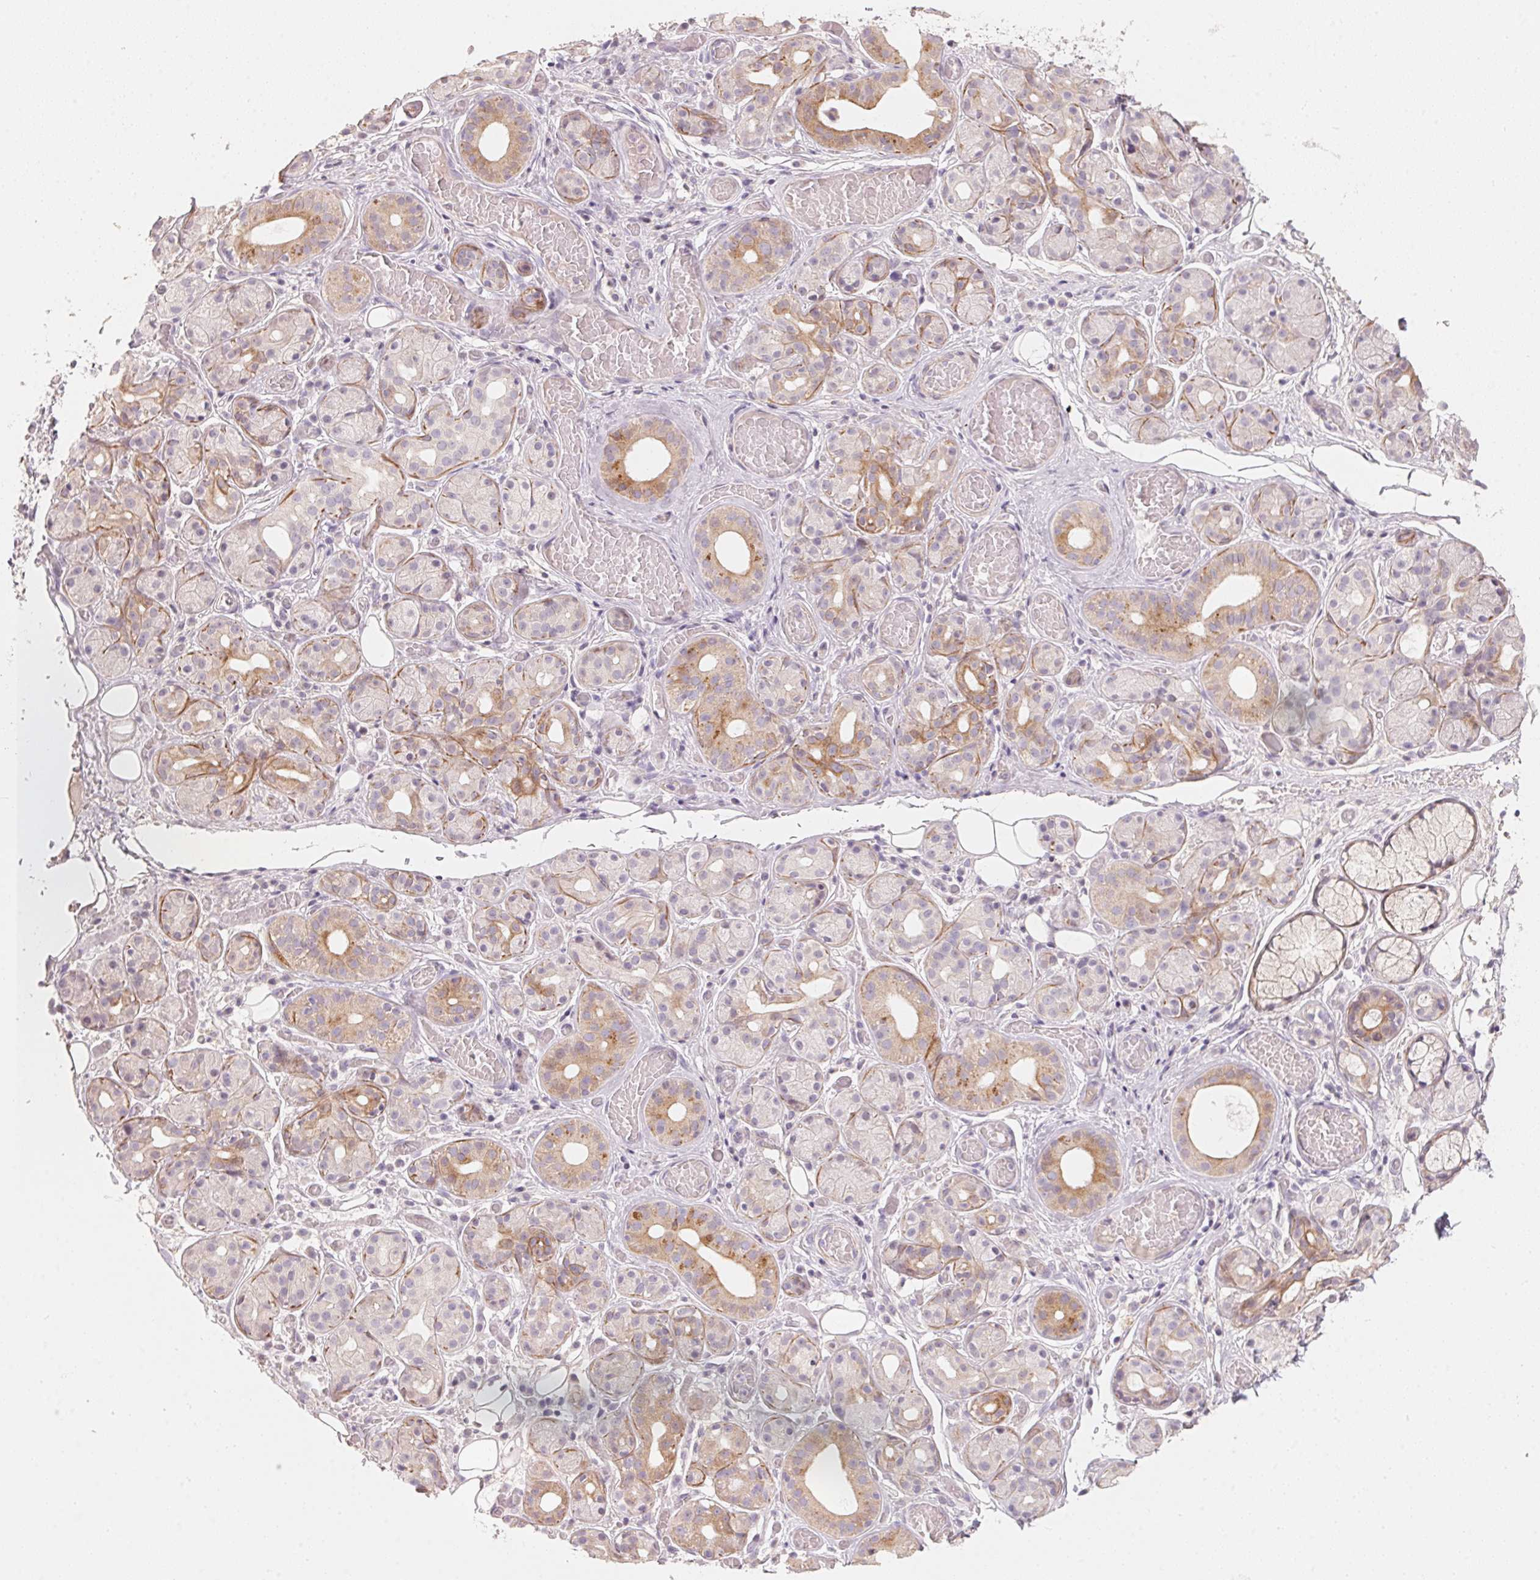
{"staining": {"intensity": "moderate", "quantity": "<25%", "location": "cytoplasmic/membranous"}, "tissue": "salivary gland", "cell_type": "Glandular cells", "image_type": "normal", "snomed": [{"axis": "morphology", "description": "Normal tissue, NOS"}, {"axis": "topography", "description": "Salivary gland"}, {"axis": "topography", "description": "Peripheral nerve tissue"}], "caption": "The image displays staining of unremarkable salivary gland, revealing moderate cytoplasmic/membranous protein positivity (brown color) within glandular cells.", "gene": "TP53AIP1", "patient": {"sex": "male", "age": 71}}